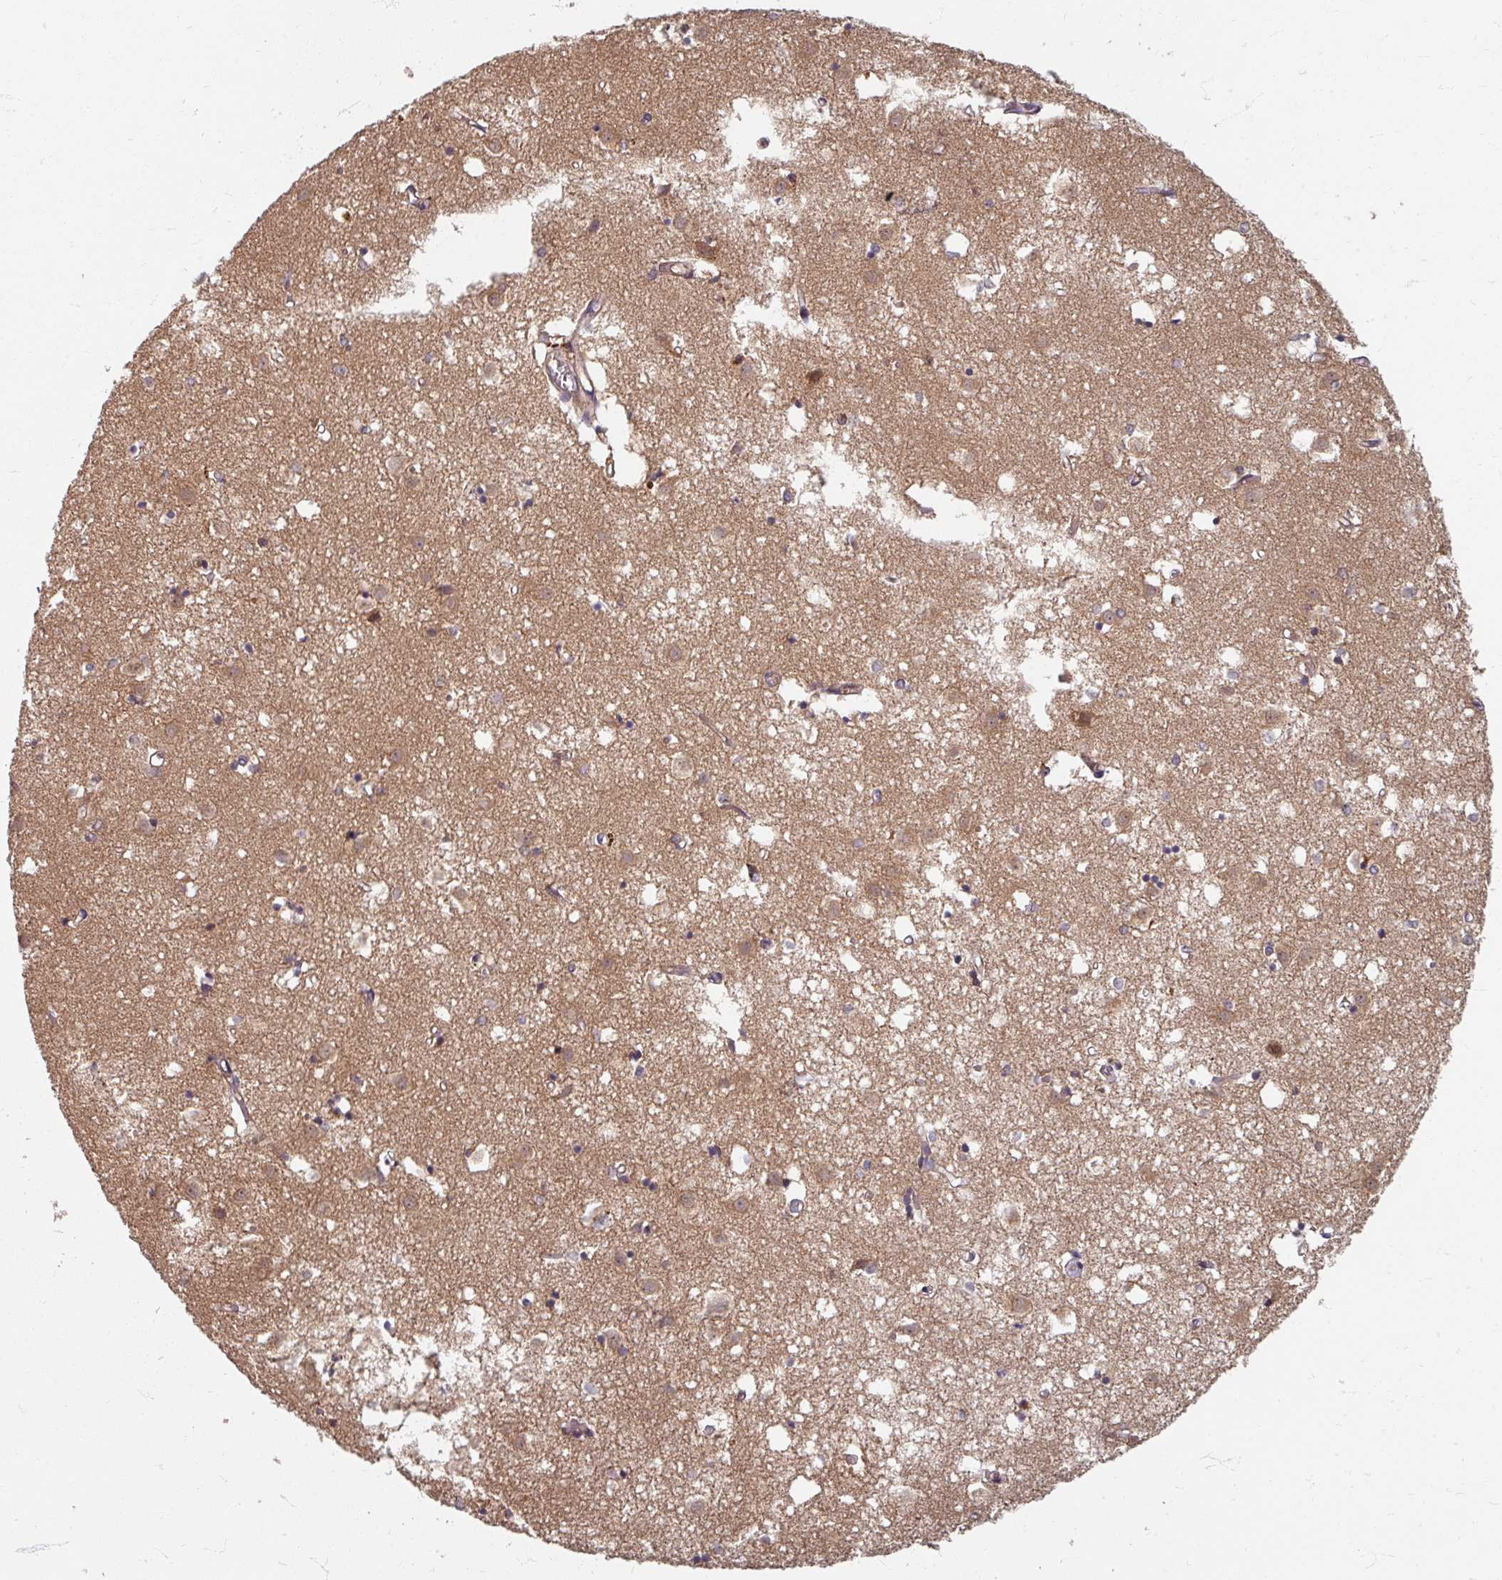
{"staining": {"intensity": "weak", "quantity": "25%-75%", "location": "cytoplasmic/membranous"}, "tissue": "caudate", "cell_type": "Glial cells", "image_type": "normal", "snomed": [{"axis": "morphology", "description": "Normal tissue, NOS"}, {"axis": "topography", "description": "Lateral ventricle wall"}], "caption": "IHC image of benign caudate: caudate stained using immunohistochemistry (IHC) reveals low levels of weak protein expression localized specifically in the cytoplasmic/membranous of glial cells, appearing as a cytoplasmic/membranous brown color.", "gene": "STAM", "patient": {"sex": "male", "age": 70}}